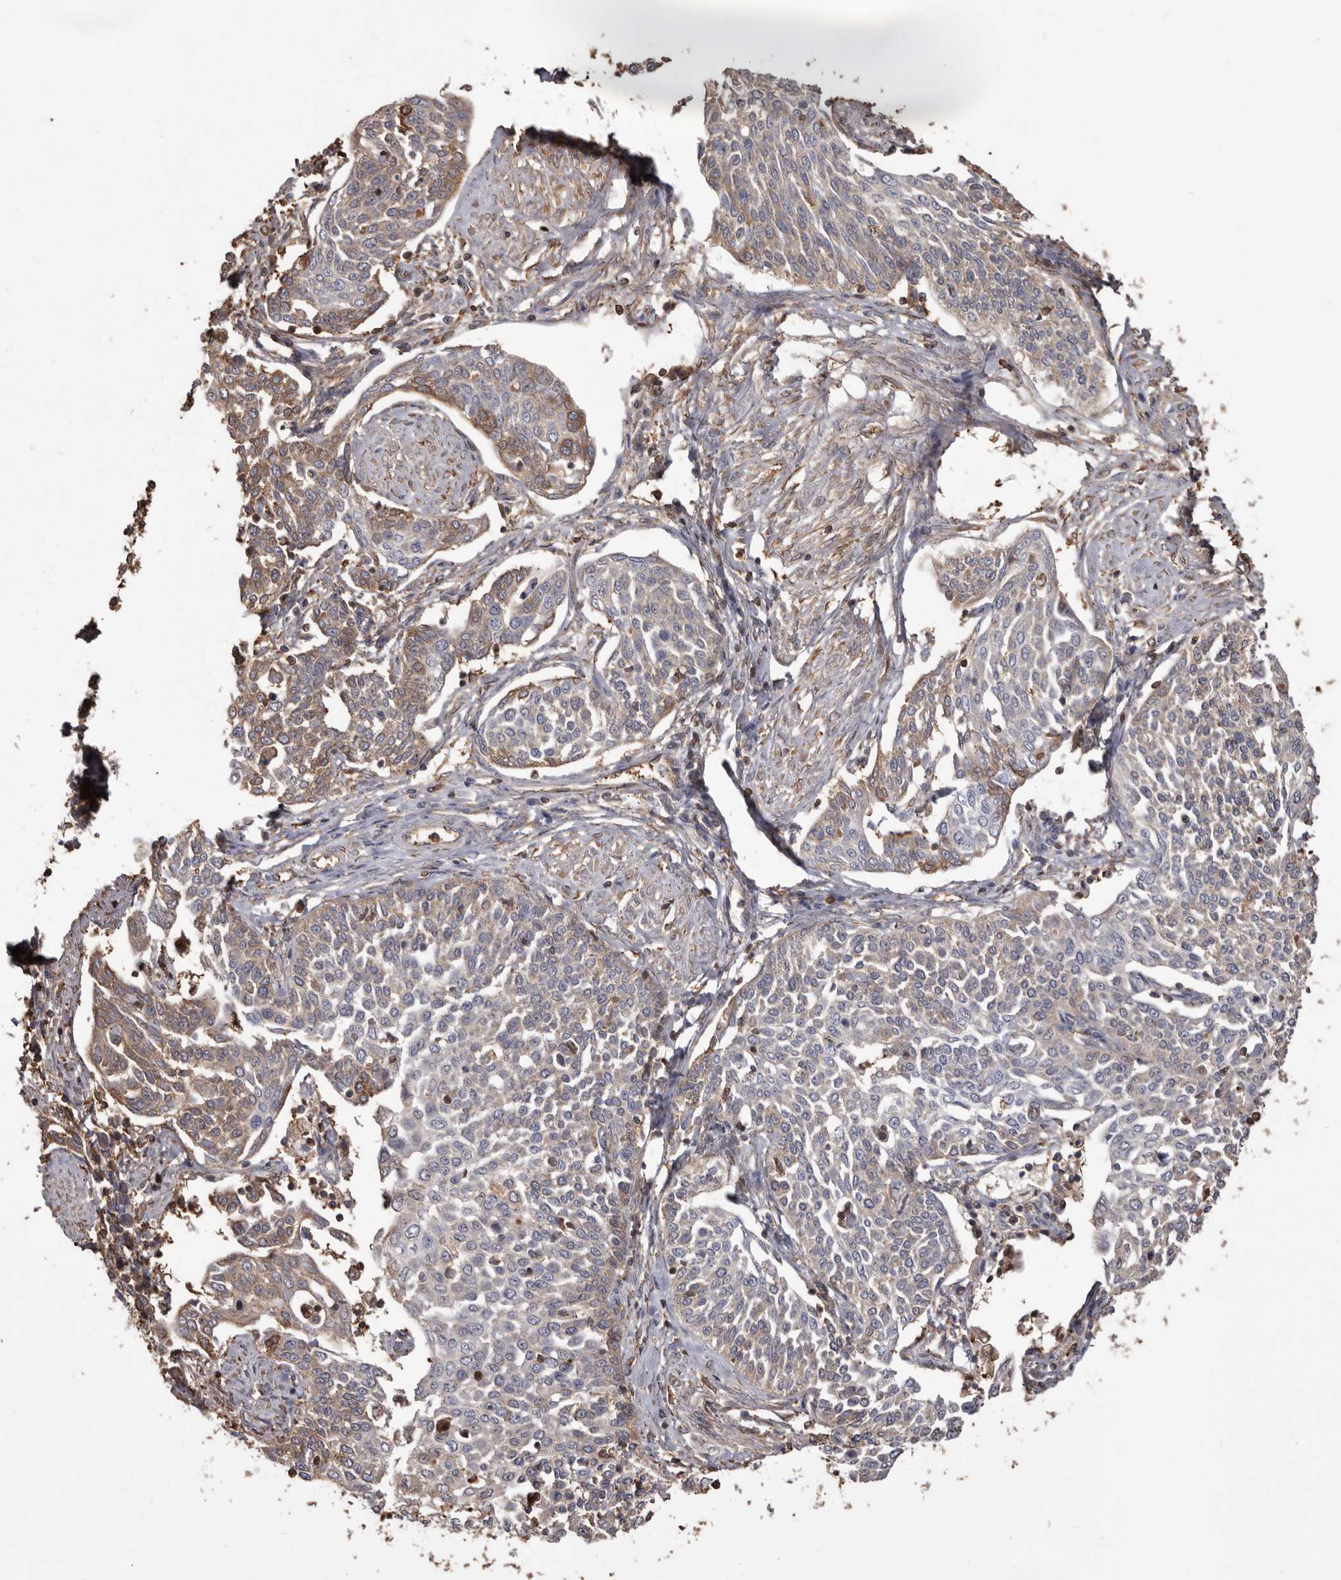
{"staining": {"intensity": "moderate", "quantity": "25%-75%", "location": "cytoplasmic/membranous"}, "tissue": "cervical cancer", "cell_type": "Tumor cells", "image_type": "cancer", "snomed": [{"axis": "morphology", "description": "Squamous cell carcinoma, NOS"}, {"axis": "topography", "description": "Cervix"}], "caption": "High-magnification brightfield microscopy of cervical cancer (squamous cell carcinoma) stained with DAB (brown) and counterstained with hematoxylin (blue). tumor cells exhibit moderate cytoplasmic/membranous staining is present in approximately25%-75% of cells.", "gene": "PKM", "patient": {"sex": "female", "age": 34}}